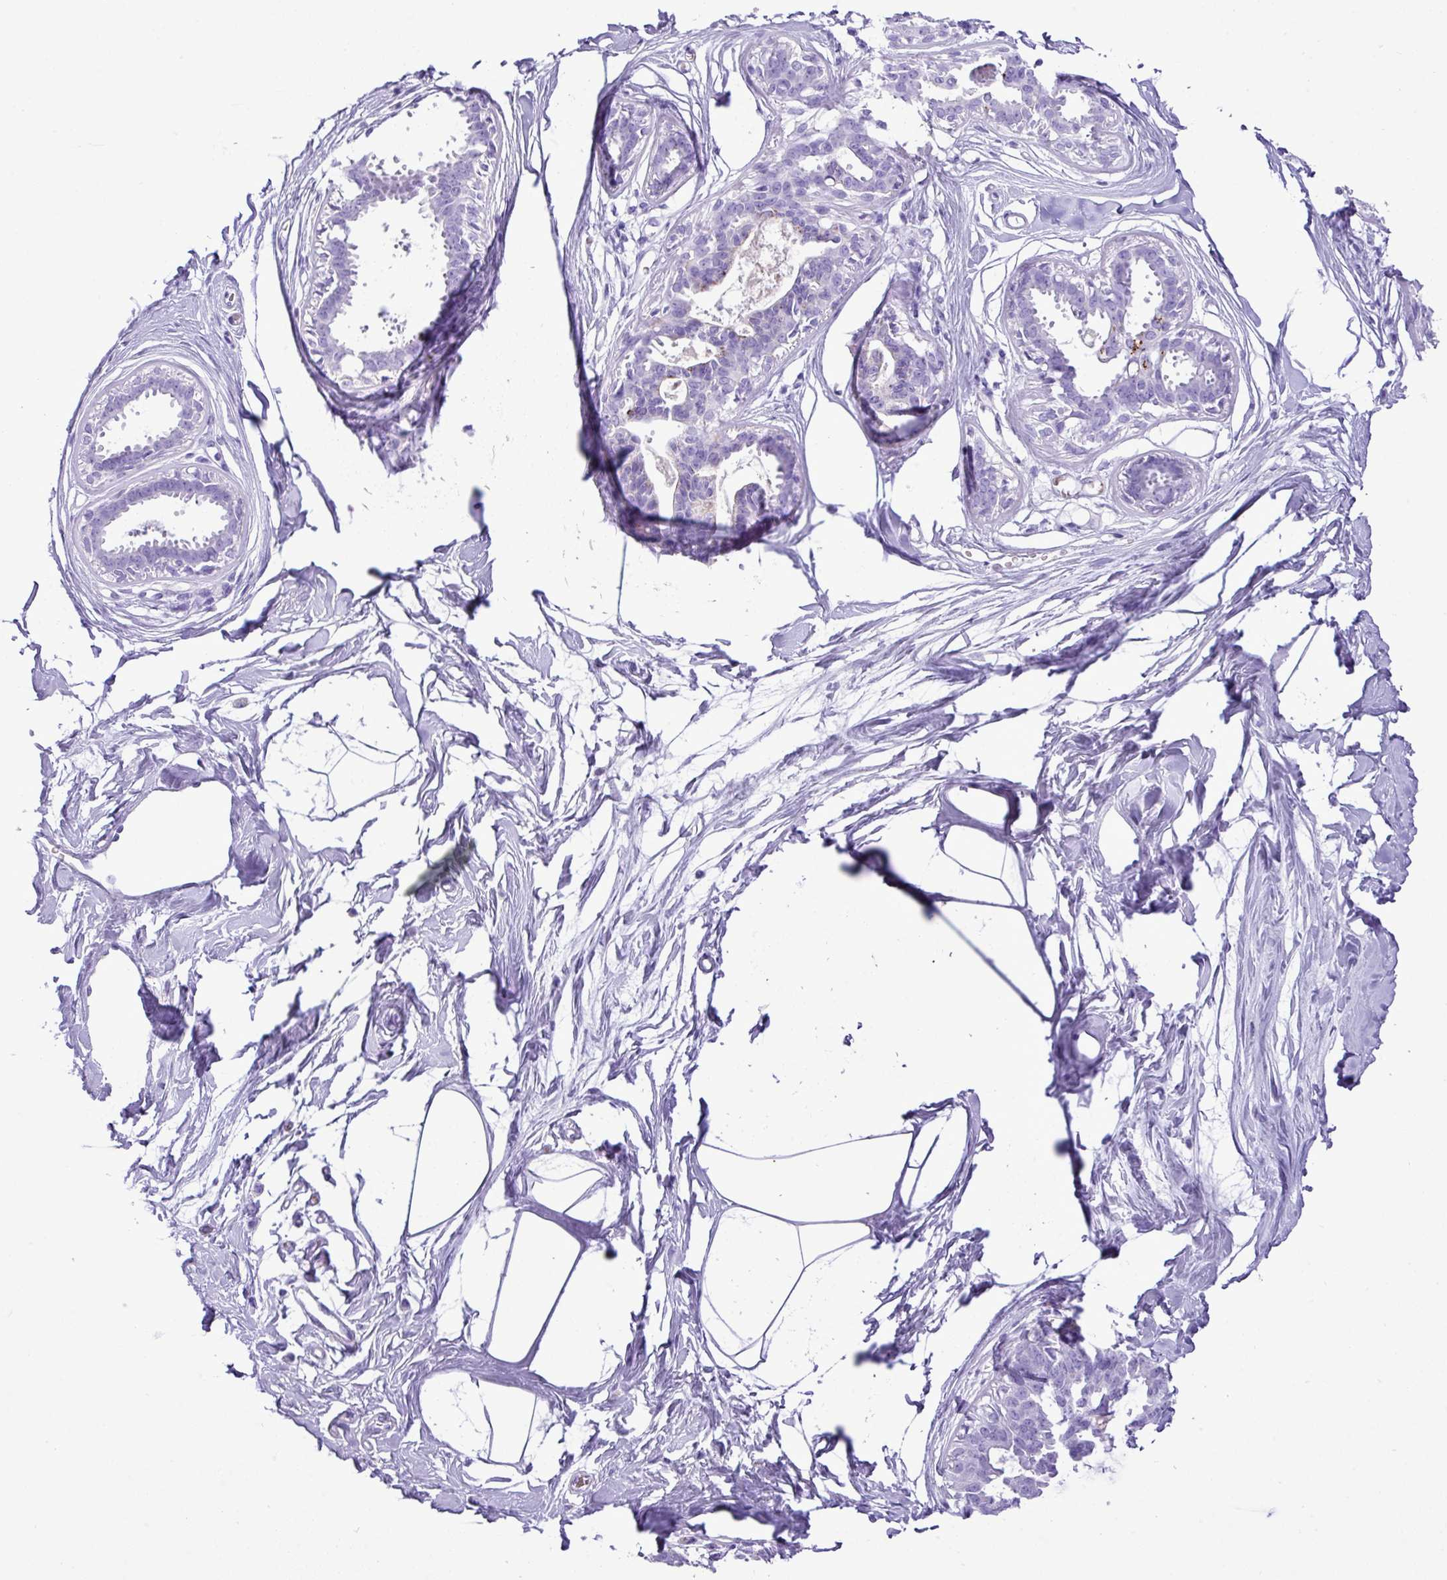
{"staining": {"intensity": "negative", "quantity": "none", "location": "none"}, "tissue": "breast", "cell_type": "Adipocytes", "image_type": "normal", "snomed": [{"axis": "morphology", "description": "Normal tissue, NOS"}, {"axis": "topography", "description": "Breast"}], "caption": "Adipocytes show no significant protein staining in unremarkable breast.", "gene": "ZSCAN5A", "patient": {"sex": "female", "age": 45}}